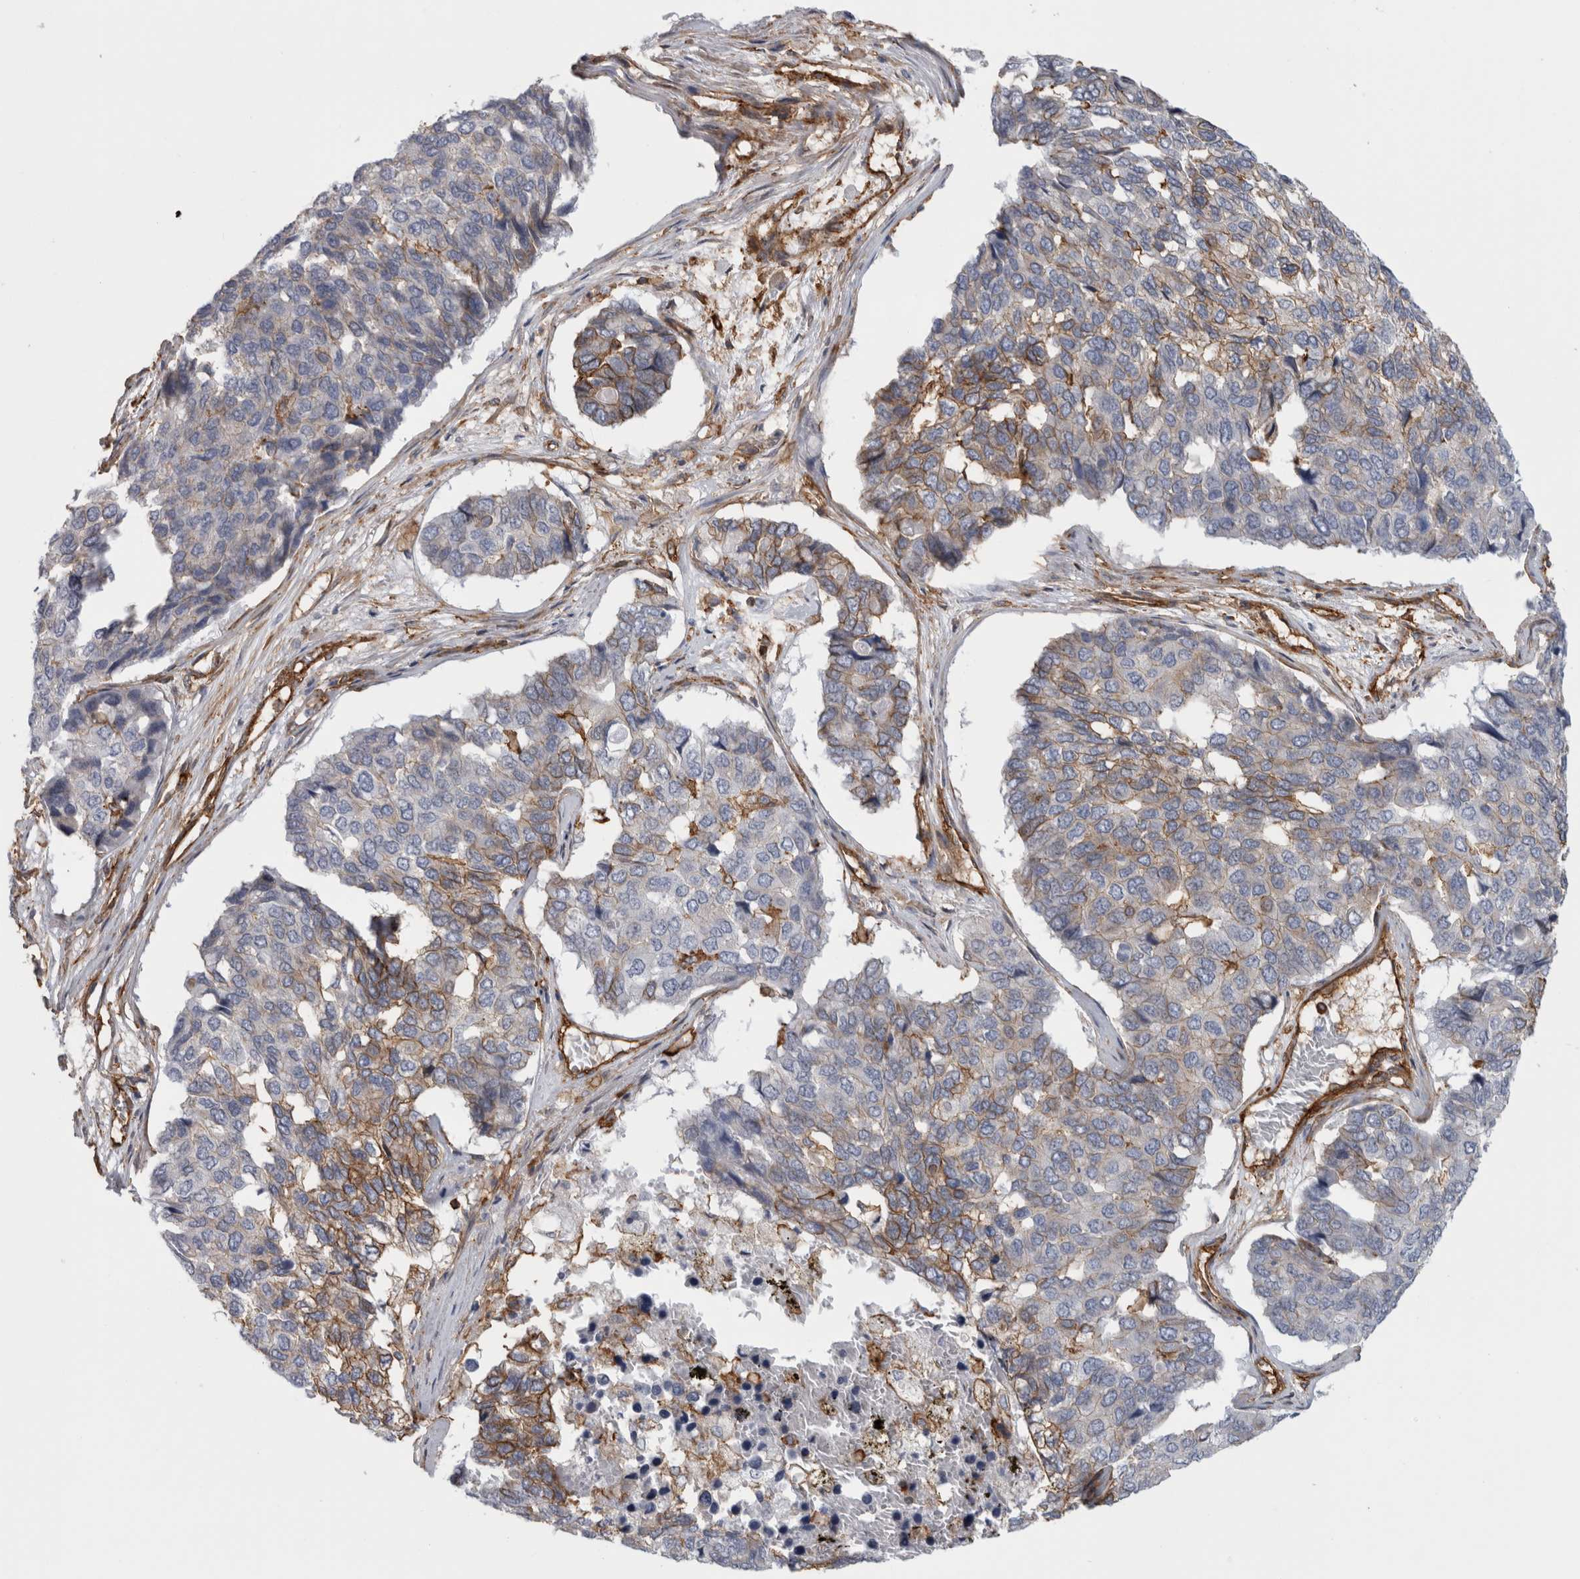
{"staining": {"intensity": "moderate", "quantity": "<25%", "location": "cytoplasmic/membranous"}, "tissue": "pancreatic cancer", "cell_type": "Tumor cells", "image_type": "cancer", "snomed": [{"axis": "morphology", "description": "Adenocarcinoma, NOS"}, {"axis": "topography", "description": "Pancreas"}], "caption": "Immunohistochemistry micrograph of neoplastic tissue: adenocarcinoma (pancreatic) stained using IHC exhibits low levels of moderate protein expression localized specifically in the cytoplasmic/membranous of tumor cells, appearing as a cytoplasmic/membranous brown color.", "gene": "AHNAK", "patient": {"sex": "male", "age": 50}}